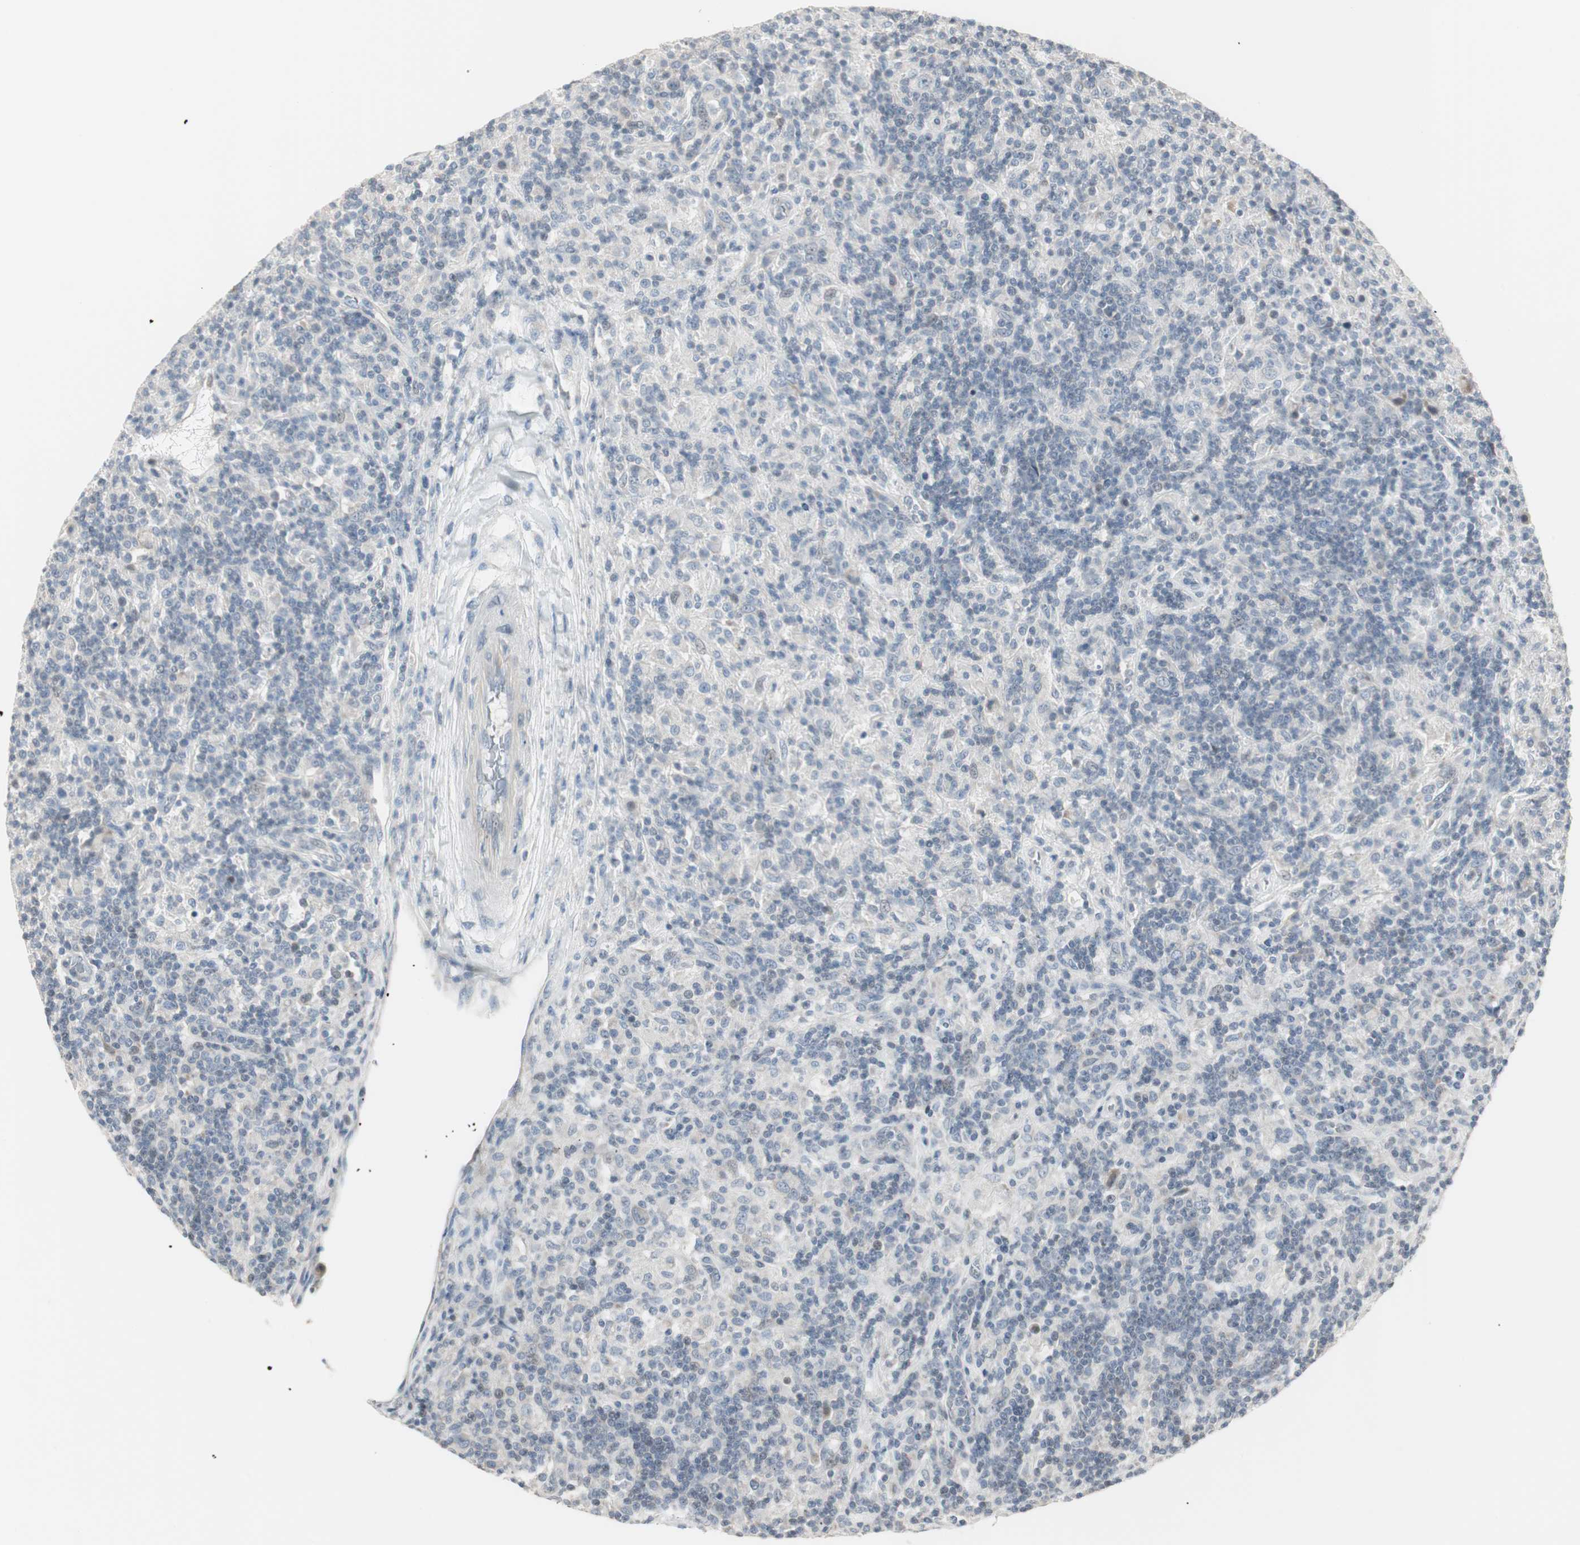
{"staining": {"intensity": "negative", "quantity": "none", "location": "none"}, "tissue": "lymphoma", "cell_type": "Tumor cells", "image_type": "cancer", "snomed": [{"axis": "morphology", "description": "Hodgkin's disease, NOS"}, {"axis": "topography", "description": "Lymph node"}], "caption": "Tumor cells show no significant staining in lymphoma.", "gene": "PDZK1", "patient": {"sex": "male", "age": 70}}